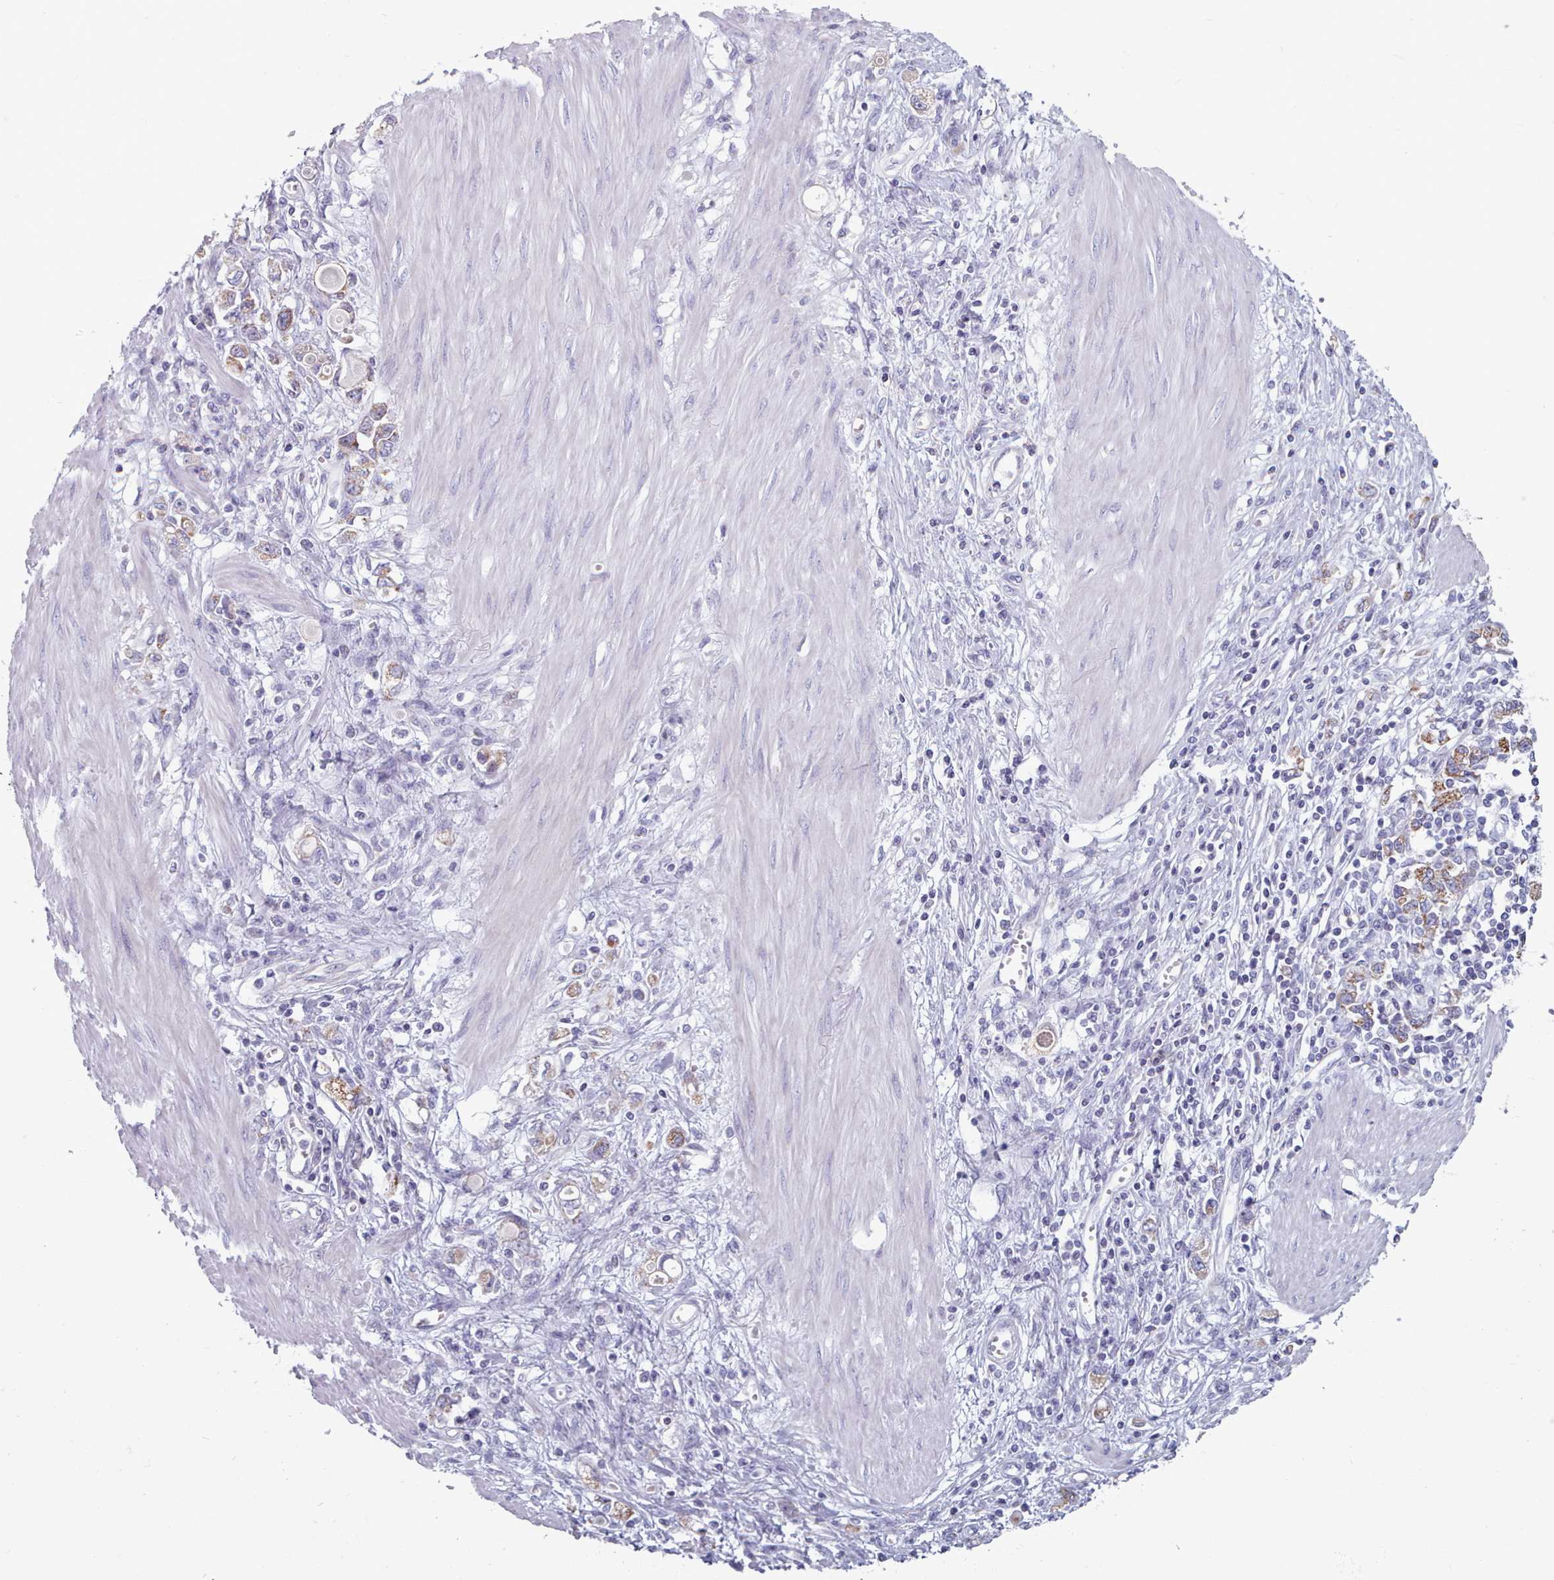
{"staining": {"intensity": "moderate", "quantity": "25%-75%", "location": "cytoplasmic/membranous"}, "tissue": "stomach cancer", "cell_type": "Tumor cells", "image_type": "cancer", "snomed": [{"axis": "morphology", "description": "Adenocarcinoma, NOS"}, {"axis": "topography", "description": "Stomach"}], "caption": "This image demonstrates immunohistochemistry staining of stomach adenocarcinoma, with medium moderate cytoplasmic/membranous positivity in approximately 25%-75% of tumor cells.", "gene": "FAM170B", "patient": {"sex": "female", "age": 76}}